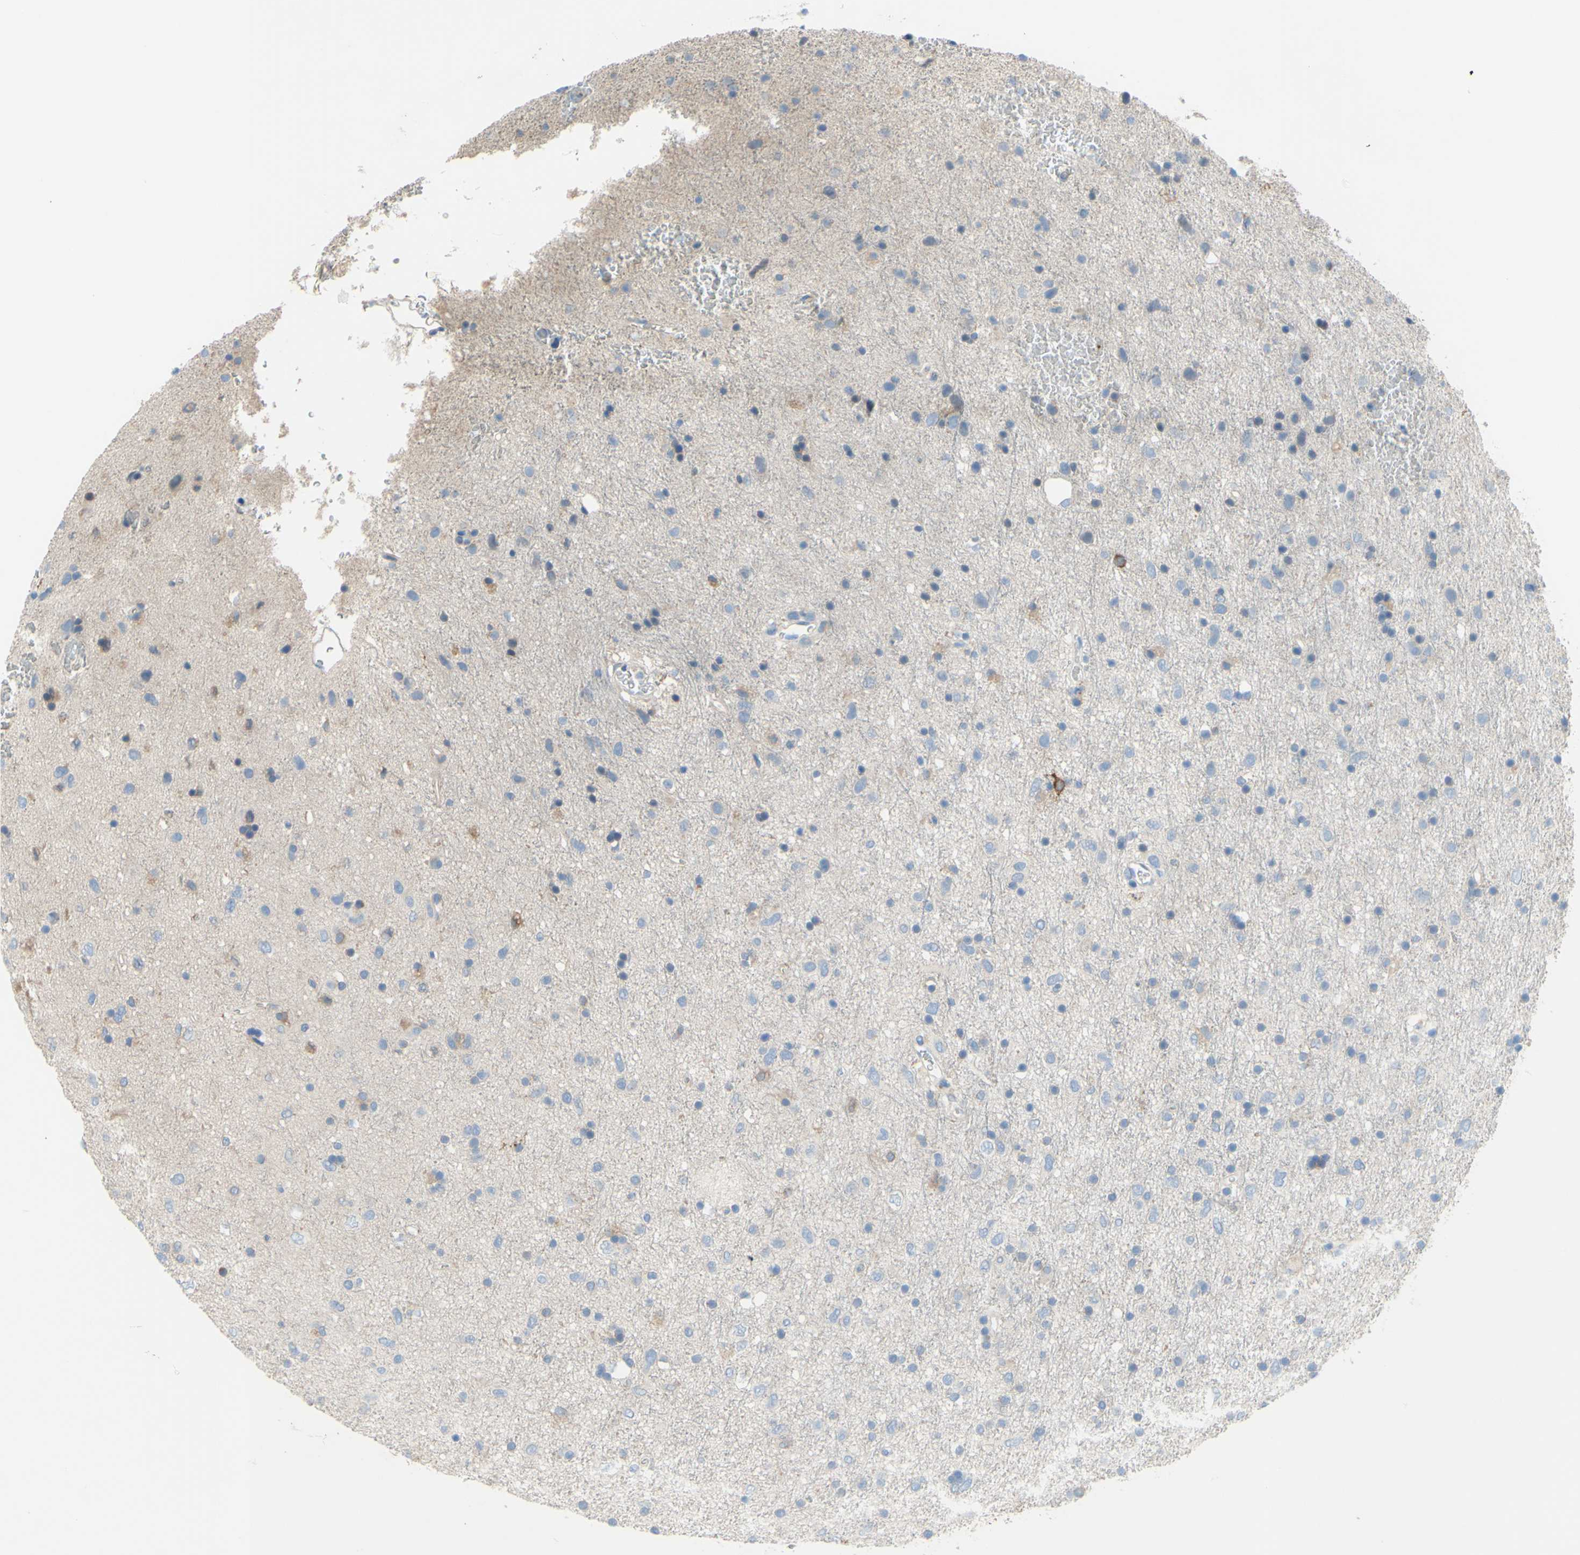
{"staining": {"intensity": "negative", "quantity": "none", "location": "none"}, "tissue": "glioma", "cell_type": "Tumor cells", "image_type": "cancer", "snomed": [{"axis": "morphology", "description": "Glioma, malignant, Low grade"}, {"axis": "topography", "description": "Brain"}], "caption": "Immunohistochemistry (IHC) photomicrograph of neoplastic tissue: malignant glioma (low-grade) stained with DAB exhibits no significant protein expression in tumor cells. (DAB immunohistochemistry (IHC) with hematoxylin counter stain).", "gene": "FDFT1", "patient": {"sex": "male", "age": 77}}